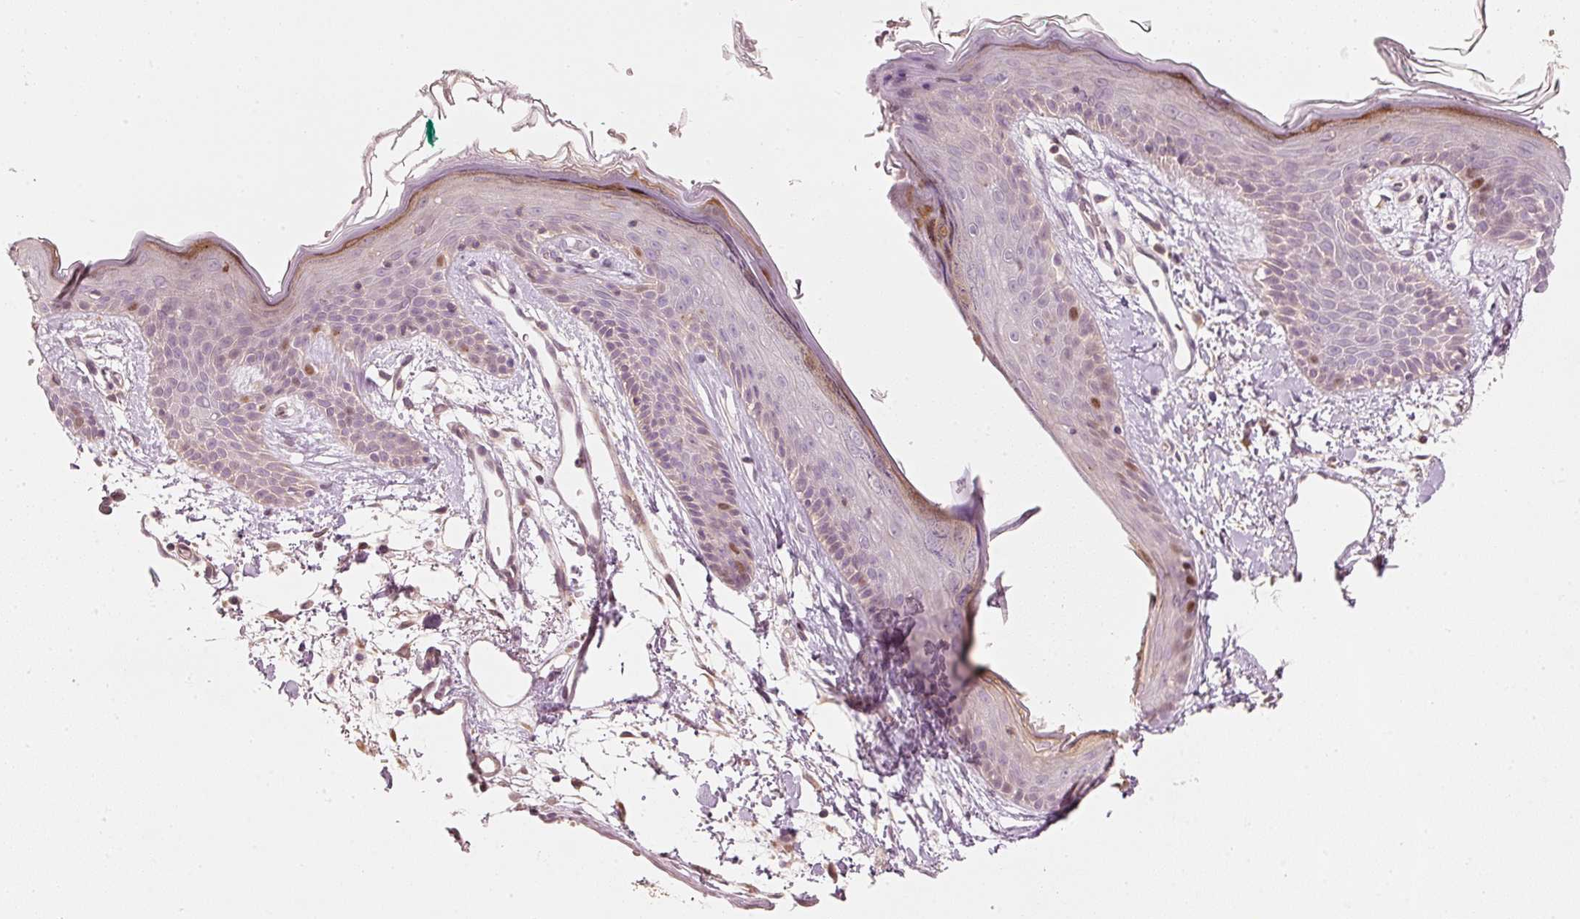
{"staining": {"intensity": "moderate", "quantity": ">75%", "location": "nuclear"}, "tissue": "skin", "cell_type": "Fibroblasts", "image_type": "normal", "snomed": [{"axis": "morphology", "description": "Normal tissue, NOS"}, {"axis": "topography", "description": "Skin"}], "caption": "Fibroblasts show moderate nuclear expression in approximately >75% of cells in normal skin.", "gene": "TREX2", "patient": {"sex": "male", "age": 79}}